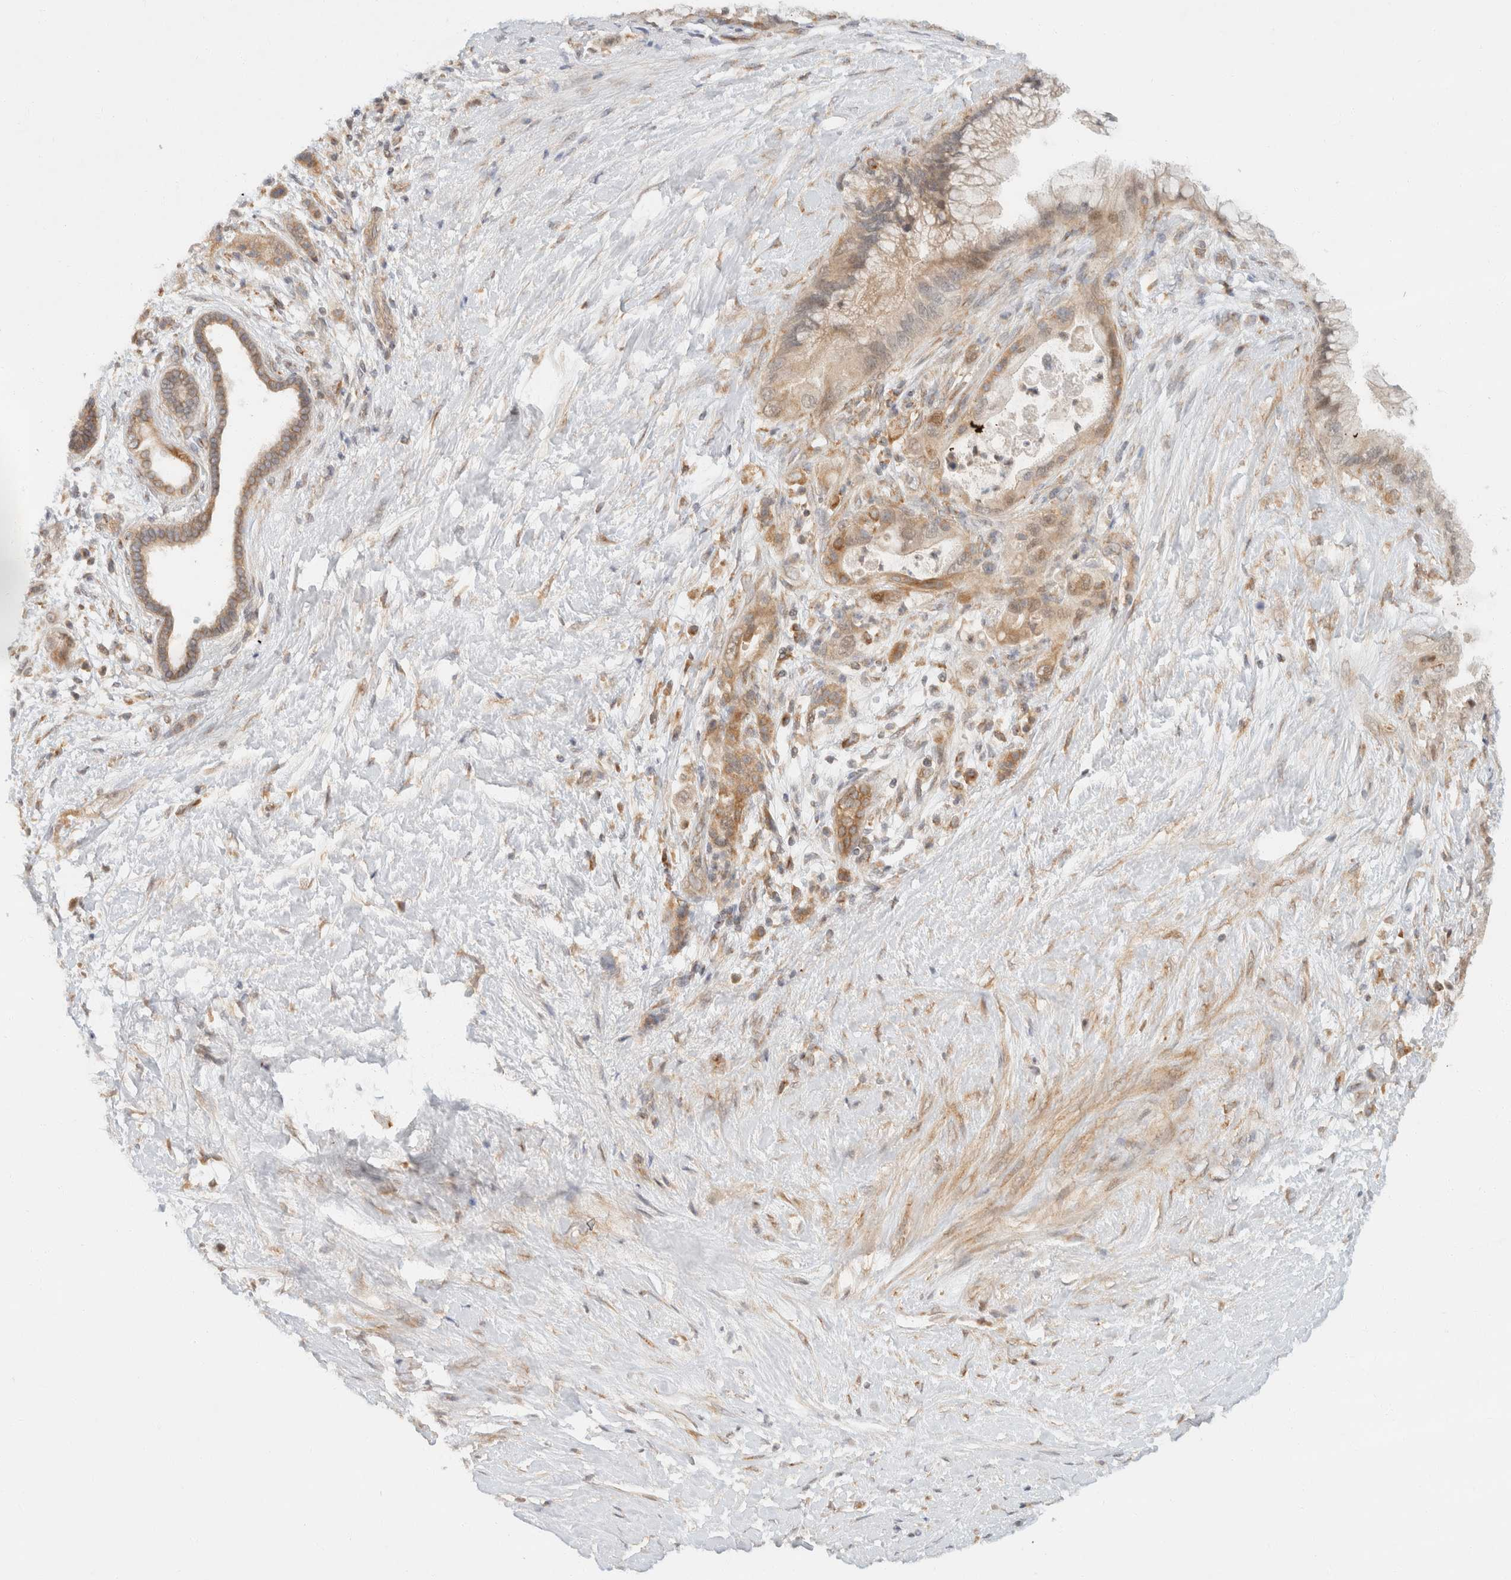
{"staining": {"intensity": "moderate", "quantity": ">75%", "location": "cytoplasmic/membranous"}, "tissue": "pancreatic cancer", "cell_type": "Tumor cells", "image_type": "cancer", "snomed": [{"axis": "morphology", "description": "Adenocarcinoma, NOS"}, {"axis": "topography", "description": "Pancreas"}], "caption": "Immunohistochemistry (IHC) (DAB (3,3'-diaminobenzidine)) staining of pancreatic cancer demonstrates moderate cytoplasmic/membranous protein expression in approximately >75% of tumor cells.", "gene": "TACC1", "patient": {"sex": "male", "age": 59}}